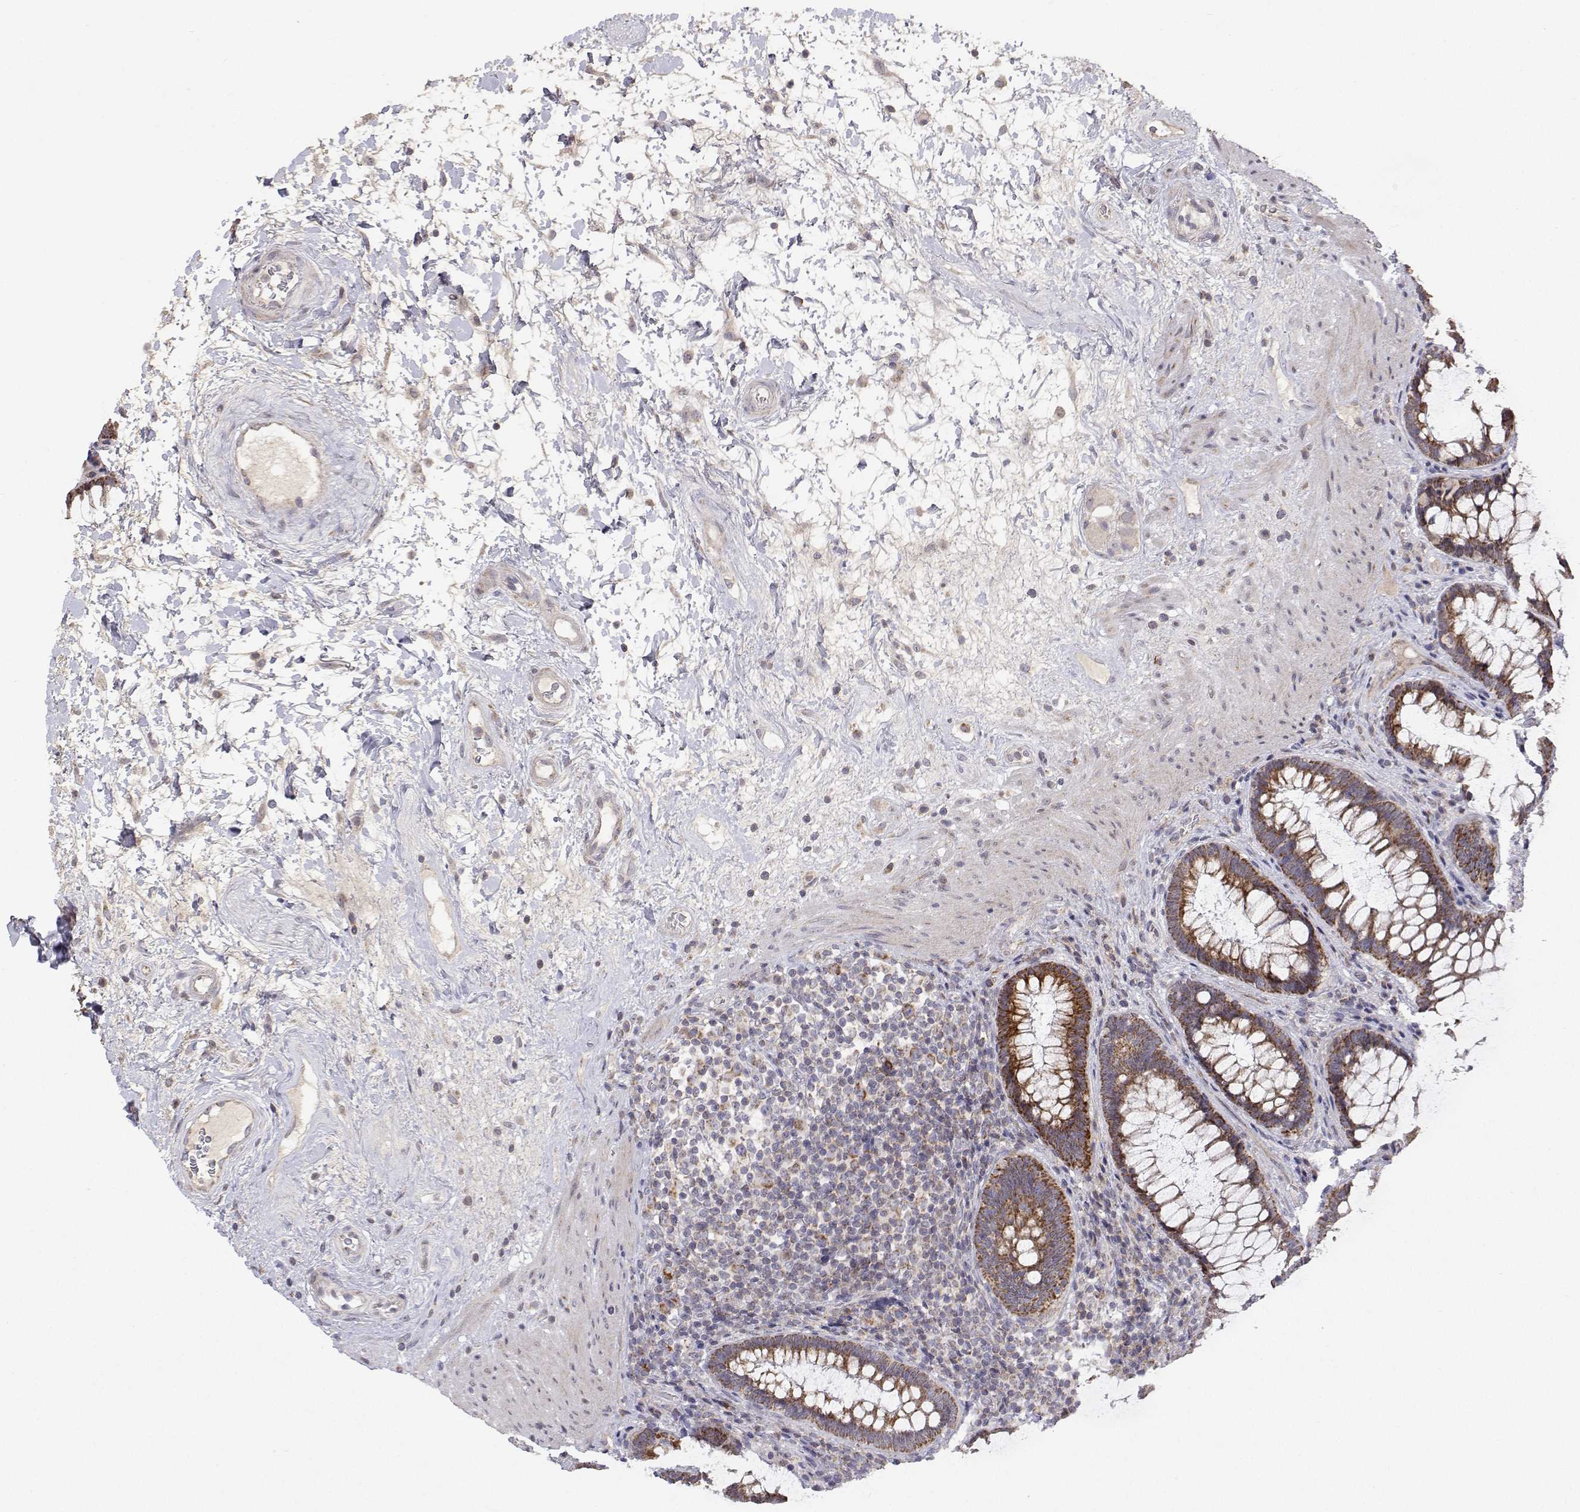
{"staining": {"intensity": "strong", "quantity": ">75%", "location": "cytoplasmic/membranous"}, "tissue": "rectum", "cell_type": "Glandular cells", "image_type": "normal", "snomed": [{"axis": "morphology", "description": "Normal tissue, NOS"}, {"axis": "topography", "description": "Rectum"}], "caption": "A brown stain shows strong cytoplasmic/membranous staining of a protein in glandular cells of normal rectum. (DAB IHC, brown staining for protein, blue staining for nuclei).", "gene": "MRPL3", "patient": {"sex": "male", "age": 72}}